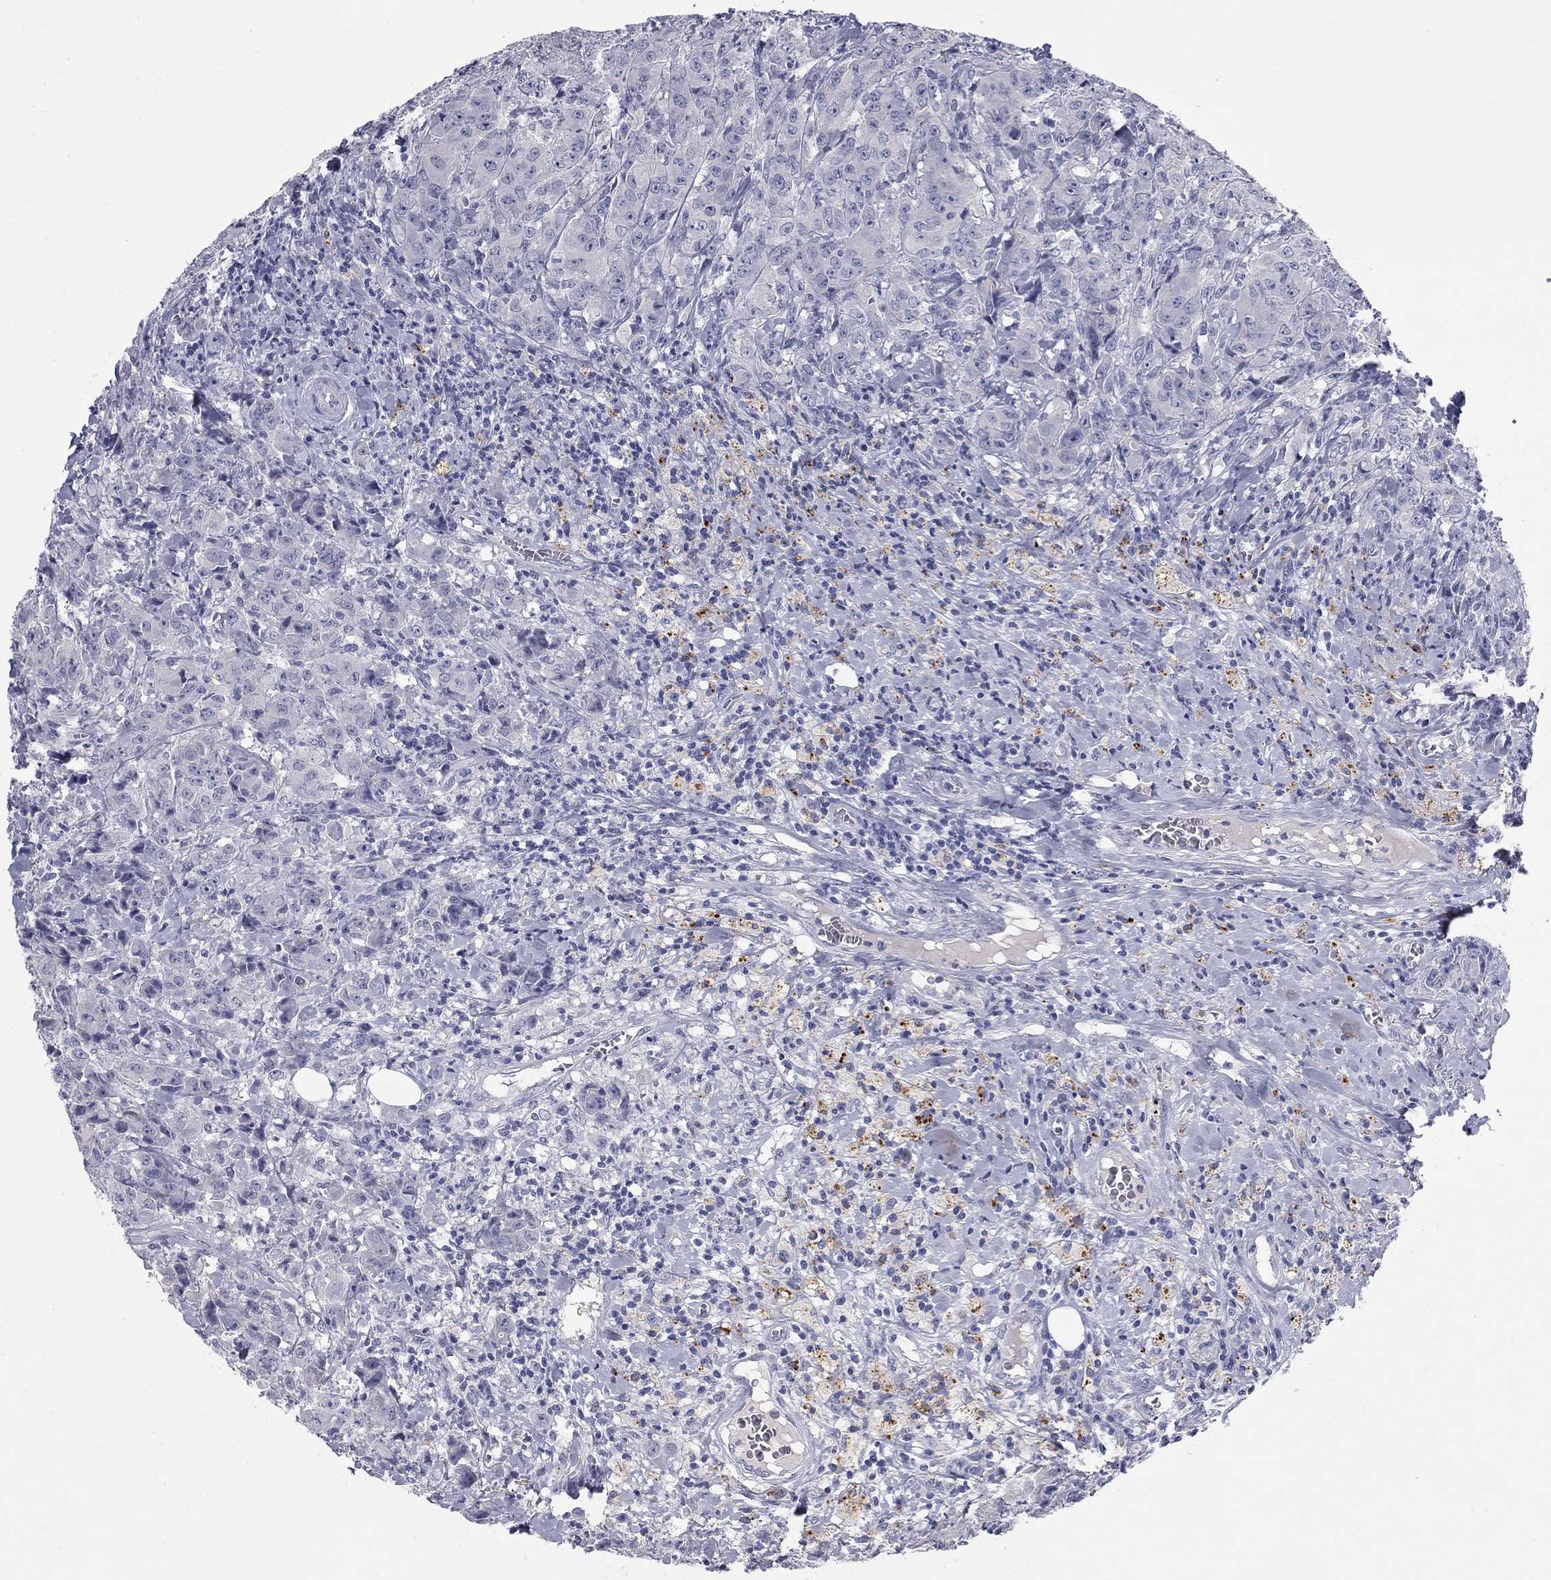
{"staining": {"intensity": "negative", "quantity": "none", "location": "none"}, "tissue": "breast cancer", "cell_type": "Tumor cells", "image_type": "cancer", "snomed": [{"axis": "morphology", "description": "Duct carcinoma"}, {"axis": "topography", "description": "Breast"}], "caption": "A histopathology image of breast cancer stained for a protein demonstrates no brown staining in tumor cells.", "gene": "CNTNAP4", "patient": {"sex": "female", "age": 43}}